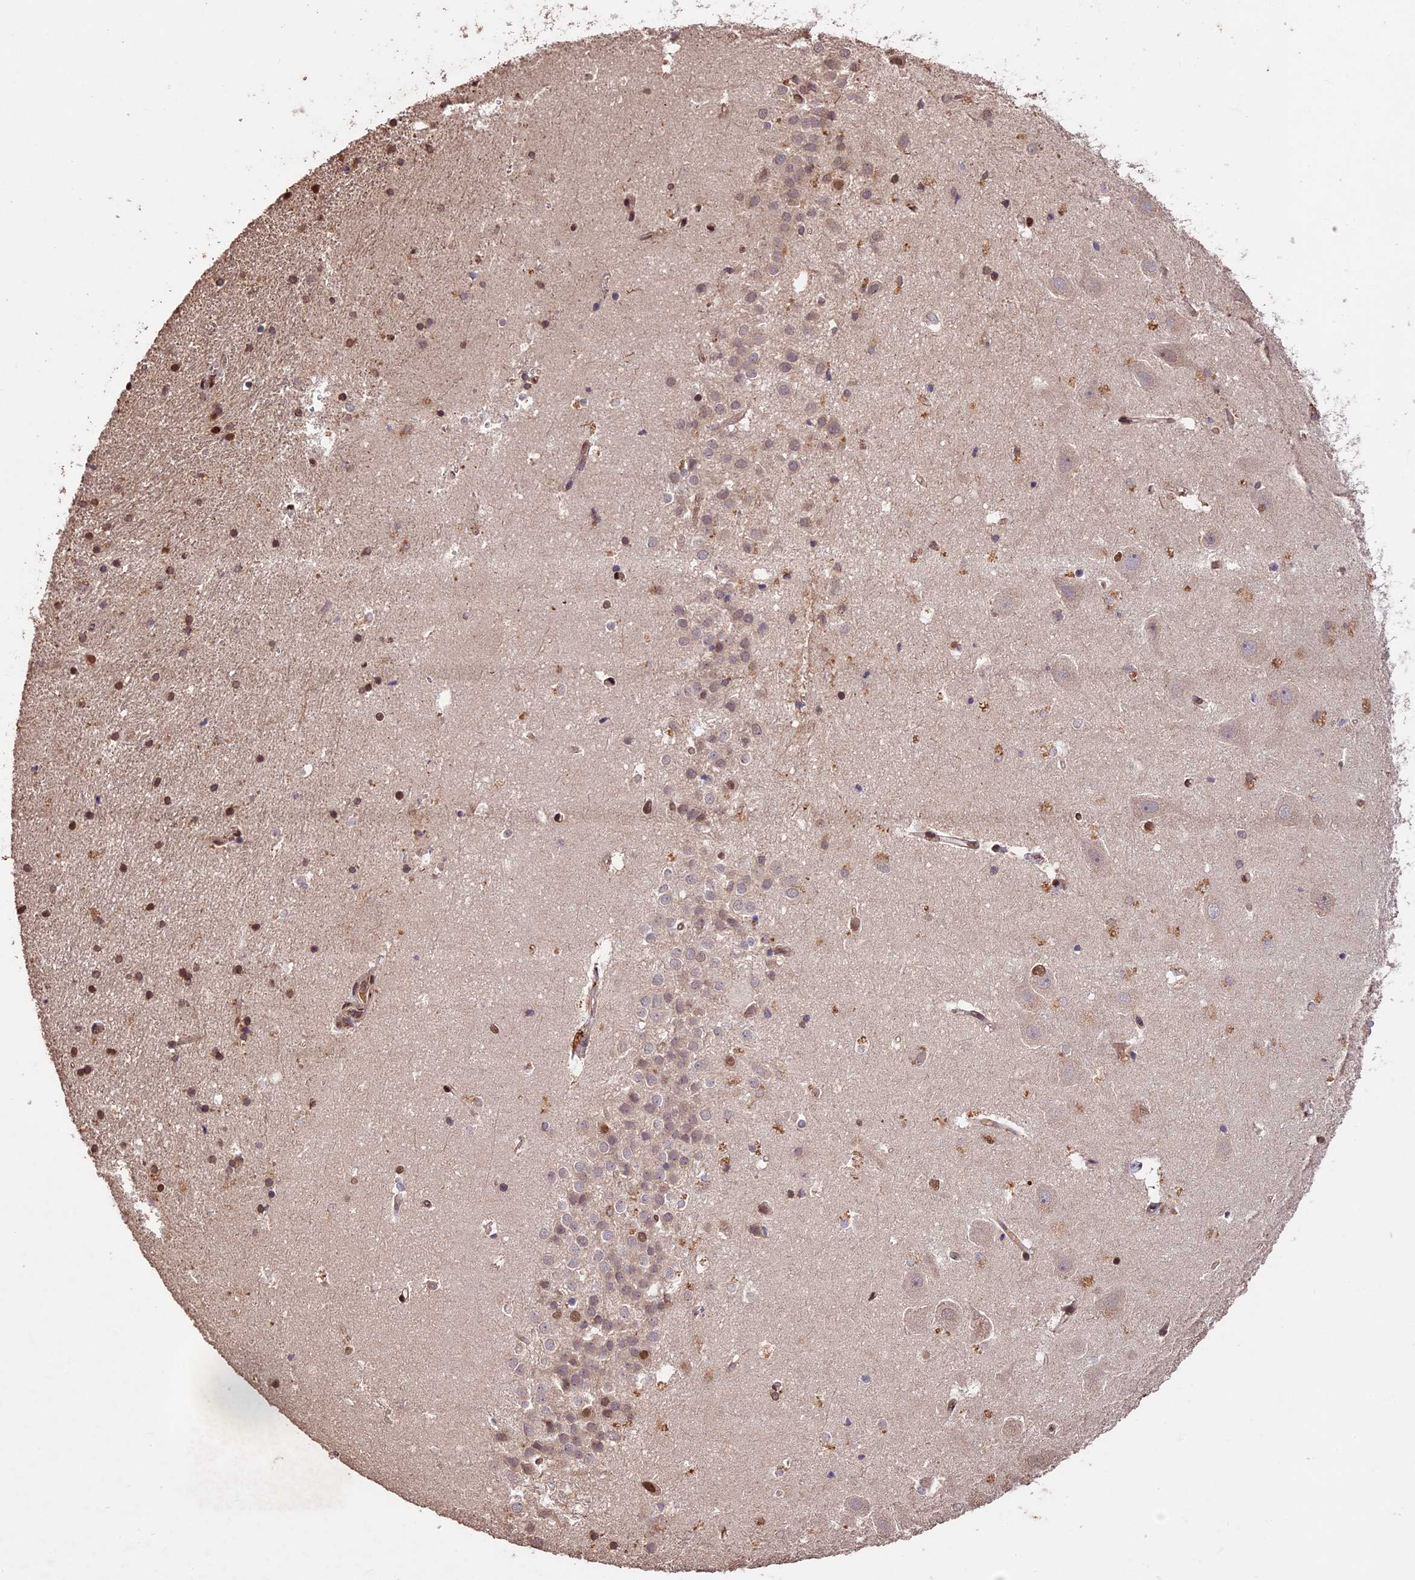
{"staining": {"intensity": "moderate", "quantity": "<25%", "location": "nuclear"}, "tissue": "hippocampus", "cell_type": "Glial cells", "image_type": "normal", "snomed": [{"axis": "morphology", "description": "Normal tissue, NOS"}, {"axis": "topography", "description": "Hippocampus"}], "caption": "Human hippocampus stained for a protein (brown) demonstrates moderate nuclear positive staining in about <25% of glial cells.", "gene": "CDKN2AIP", "patient": {"sex": "female", "age": 52}}